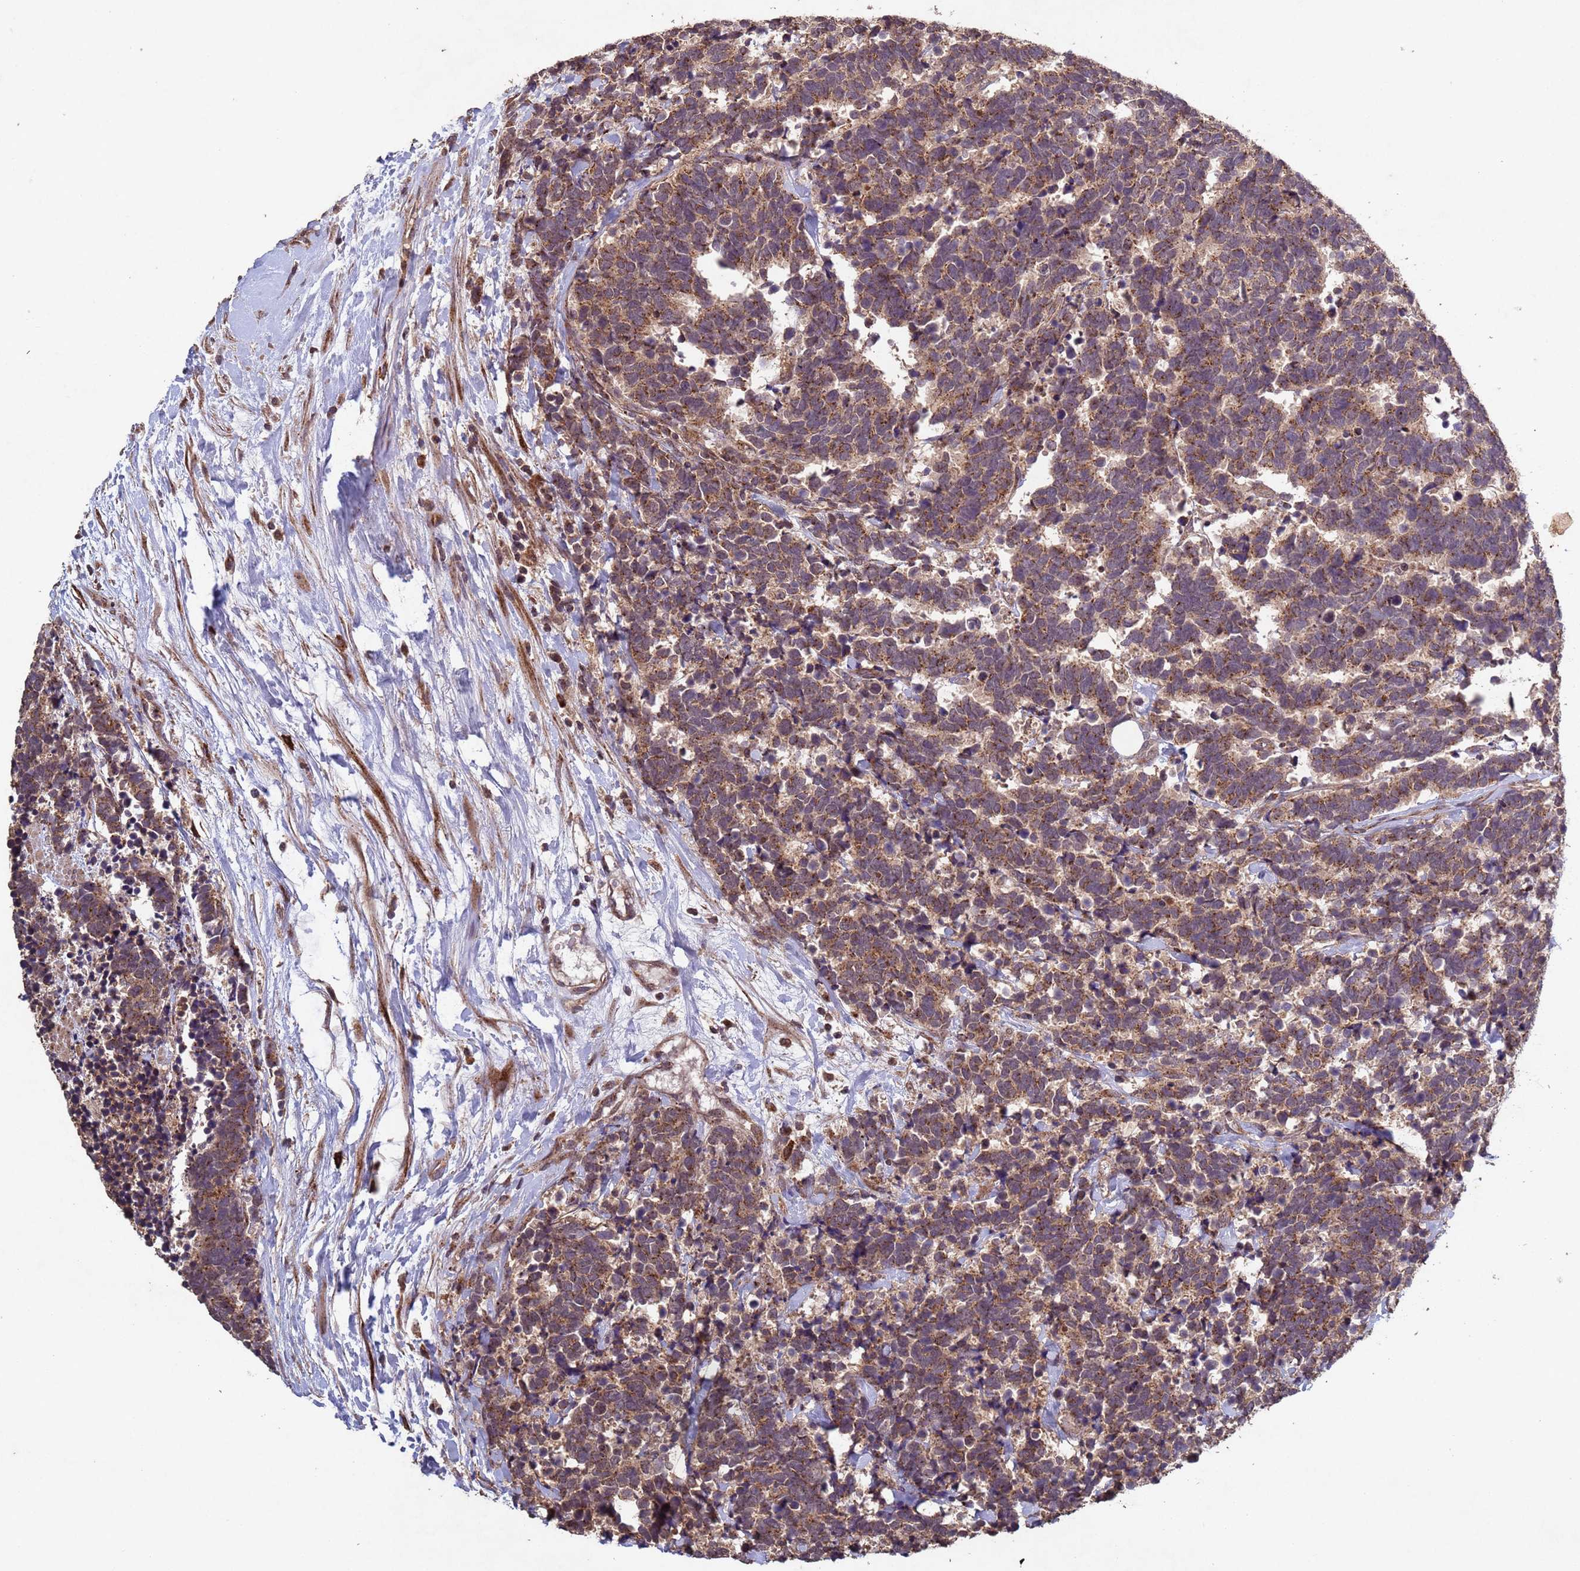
{"staining": {"intensity": "moderate", "quantity": ">75%", "location": "cytoplasmic/membranous"}, "tissue": "carcinoid", "cell_type": "Tumor cells", "image_type": "cancer", "snomed": [{"axis": "morphology", "description": "Carcinoma, NOS"}, {"axis": "morphology", "description": "Carcinoid, malignant, NOS"}, {"axis": "topography", "description": "Prostate"}], "caption": "Immunohistochemical staining of malignant carcinoid exhibits medium levels of moderate cytoplasmic/membranous protein staining in about >75% of tumor cells.", "gene": "FASTKD1", "patient": {"sex": "male", "age": 57}}